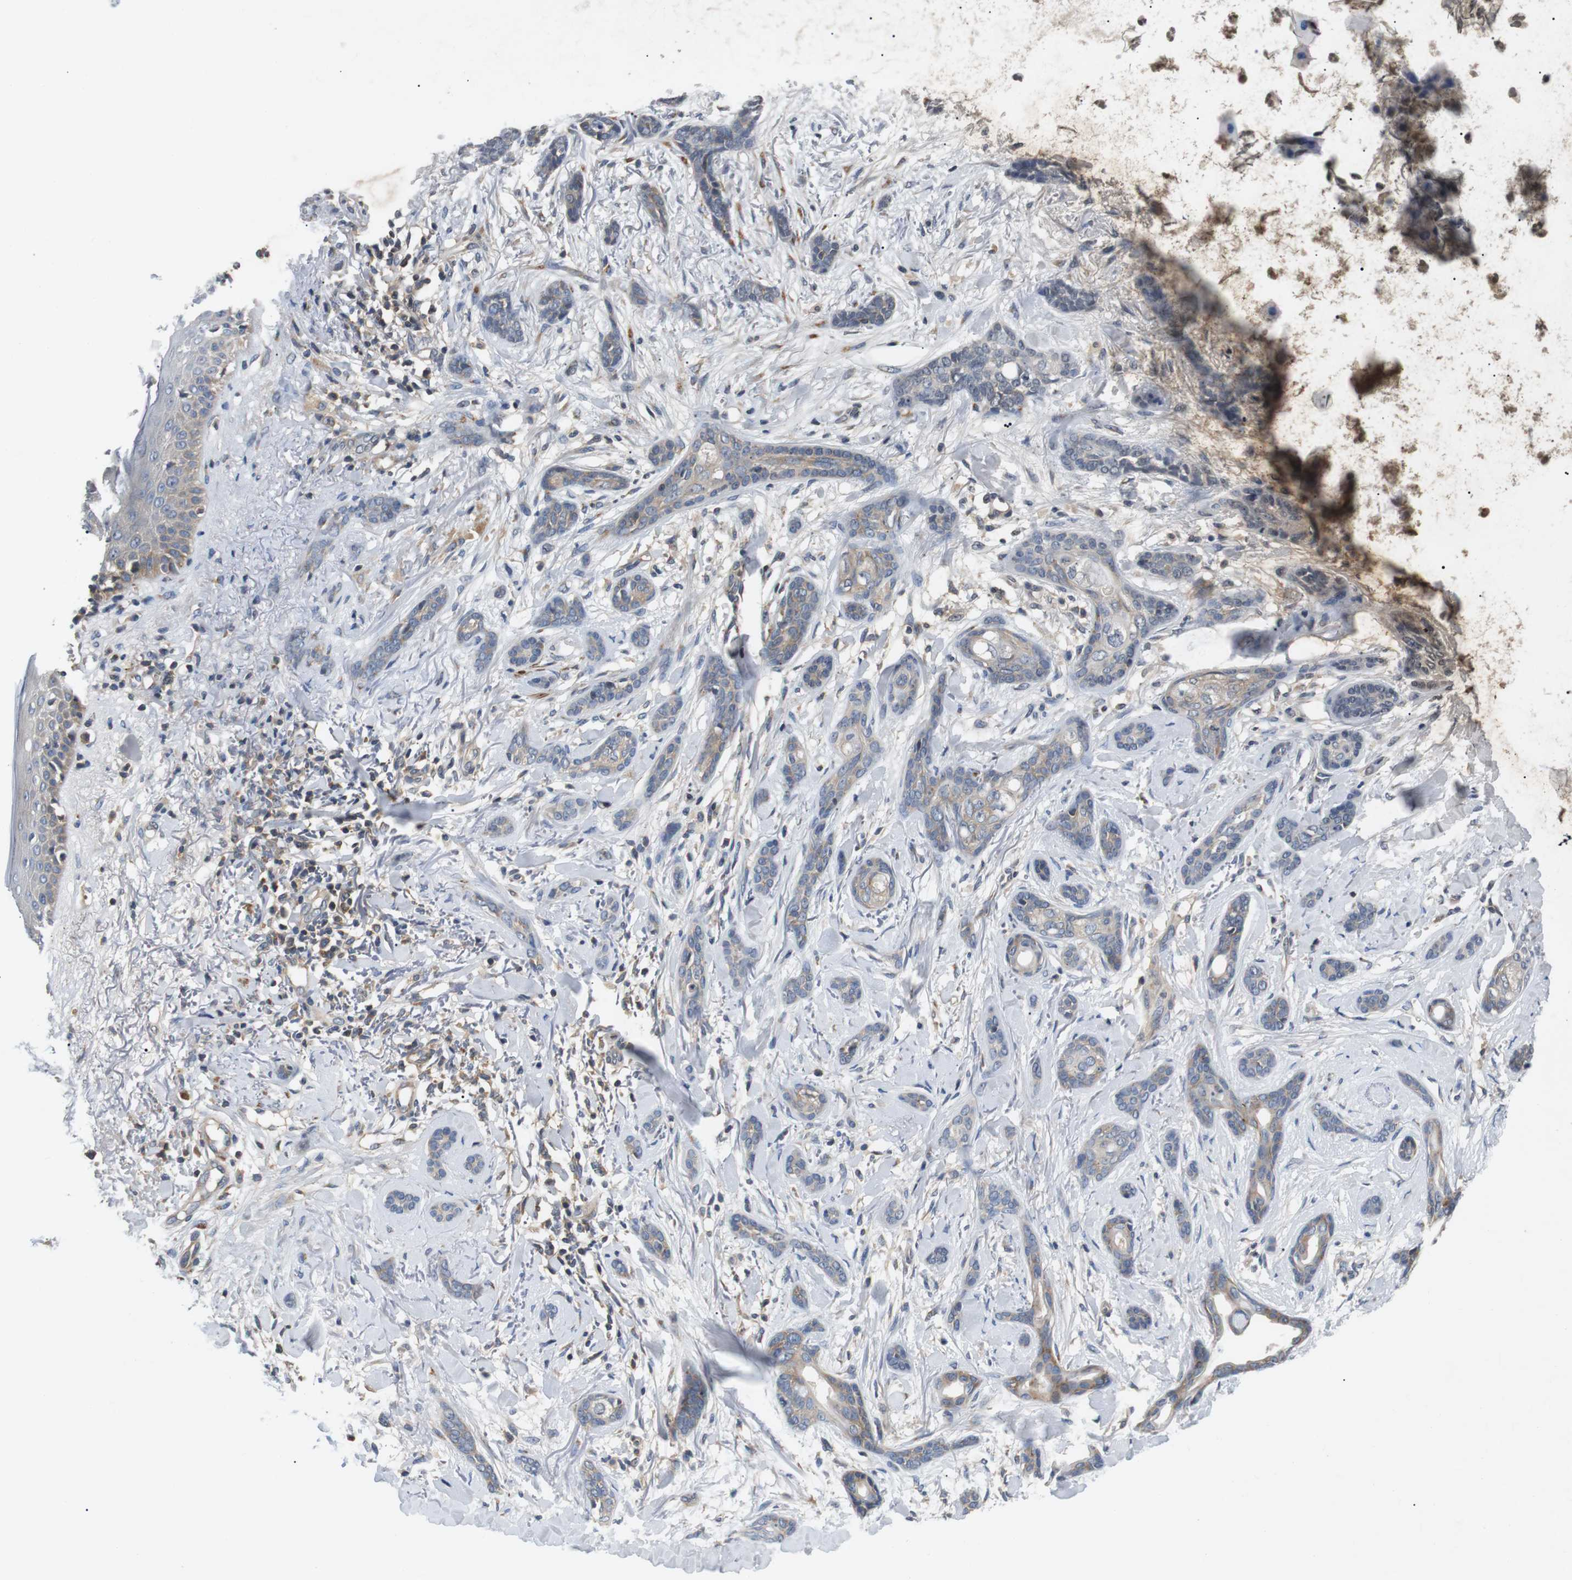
{"staining": {"intensity": "weak", "quantity": "<25%", "location": "cytoplasmic/membranous"}, "tissue": "skin cancer", "cell_type": "Tumor cells", "image_type": "cancer", "snomed": [{"axis": "morphology", "description": "Basal cell carcinoma"}, {"axis": "morphology", "description": "Adnexal tumor, benign"}, {"axis": "topography", "description": "Skin"}], "caption": "Immunohistochemistry (IHC) histopathology image of human skin benign adnexal tumor stained for a protein (brown), which demonstrates no staining in tumor cells.", "gene": "DIPK1A", "patient": {"sex": "female", "age": 42}}